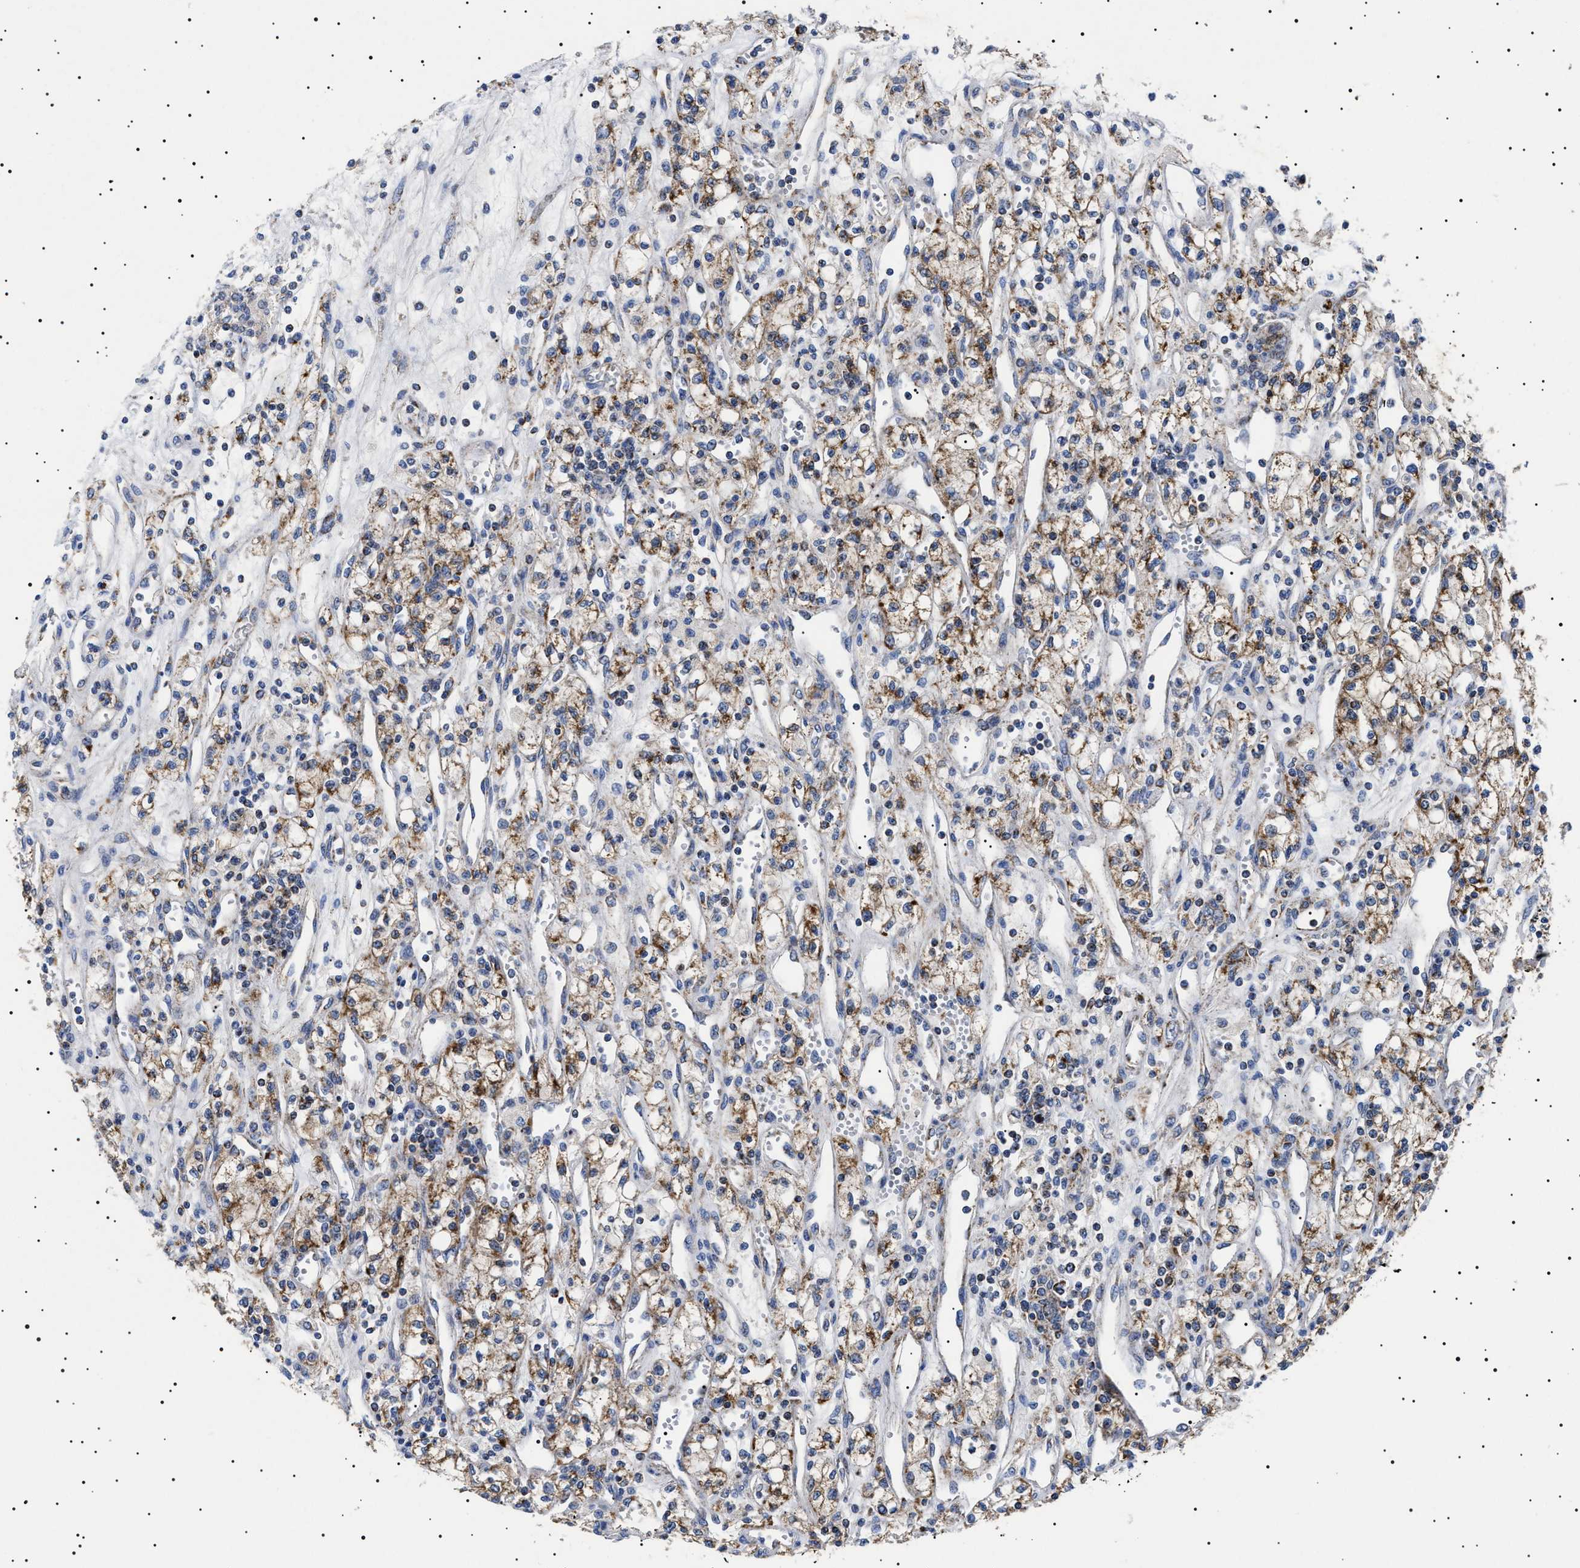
{"staining": {"intensity": "moderate", "quantity": ">75%", "location": "cytoplasmic/membranous"}, "tissue": "renal cancer", "cell_type": "Tumor cells", "image_type": "cancer", "snomed": [{"axis": "morphology", "description": "Adenocarcinoma, NOS"}, {"axis": "topography", "description": "Kidney"}], "caption": "Protein staining exhibits moderate cytoplasmic/membranous staining in about >75% of tumor cells in adenocarcinoma (renal).", "gene": "CHRDL2", "patient": {"sex": "male", "age": 59}}